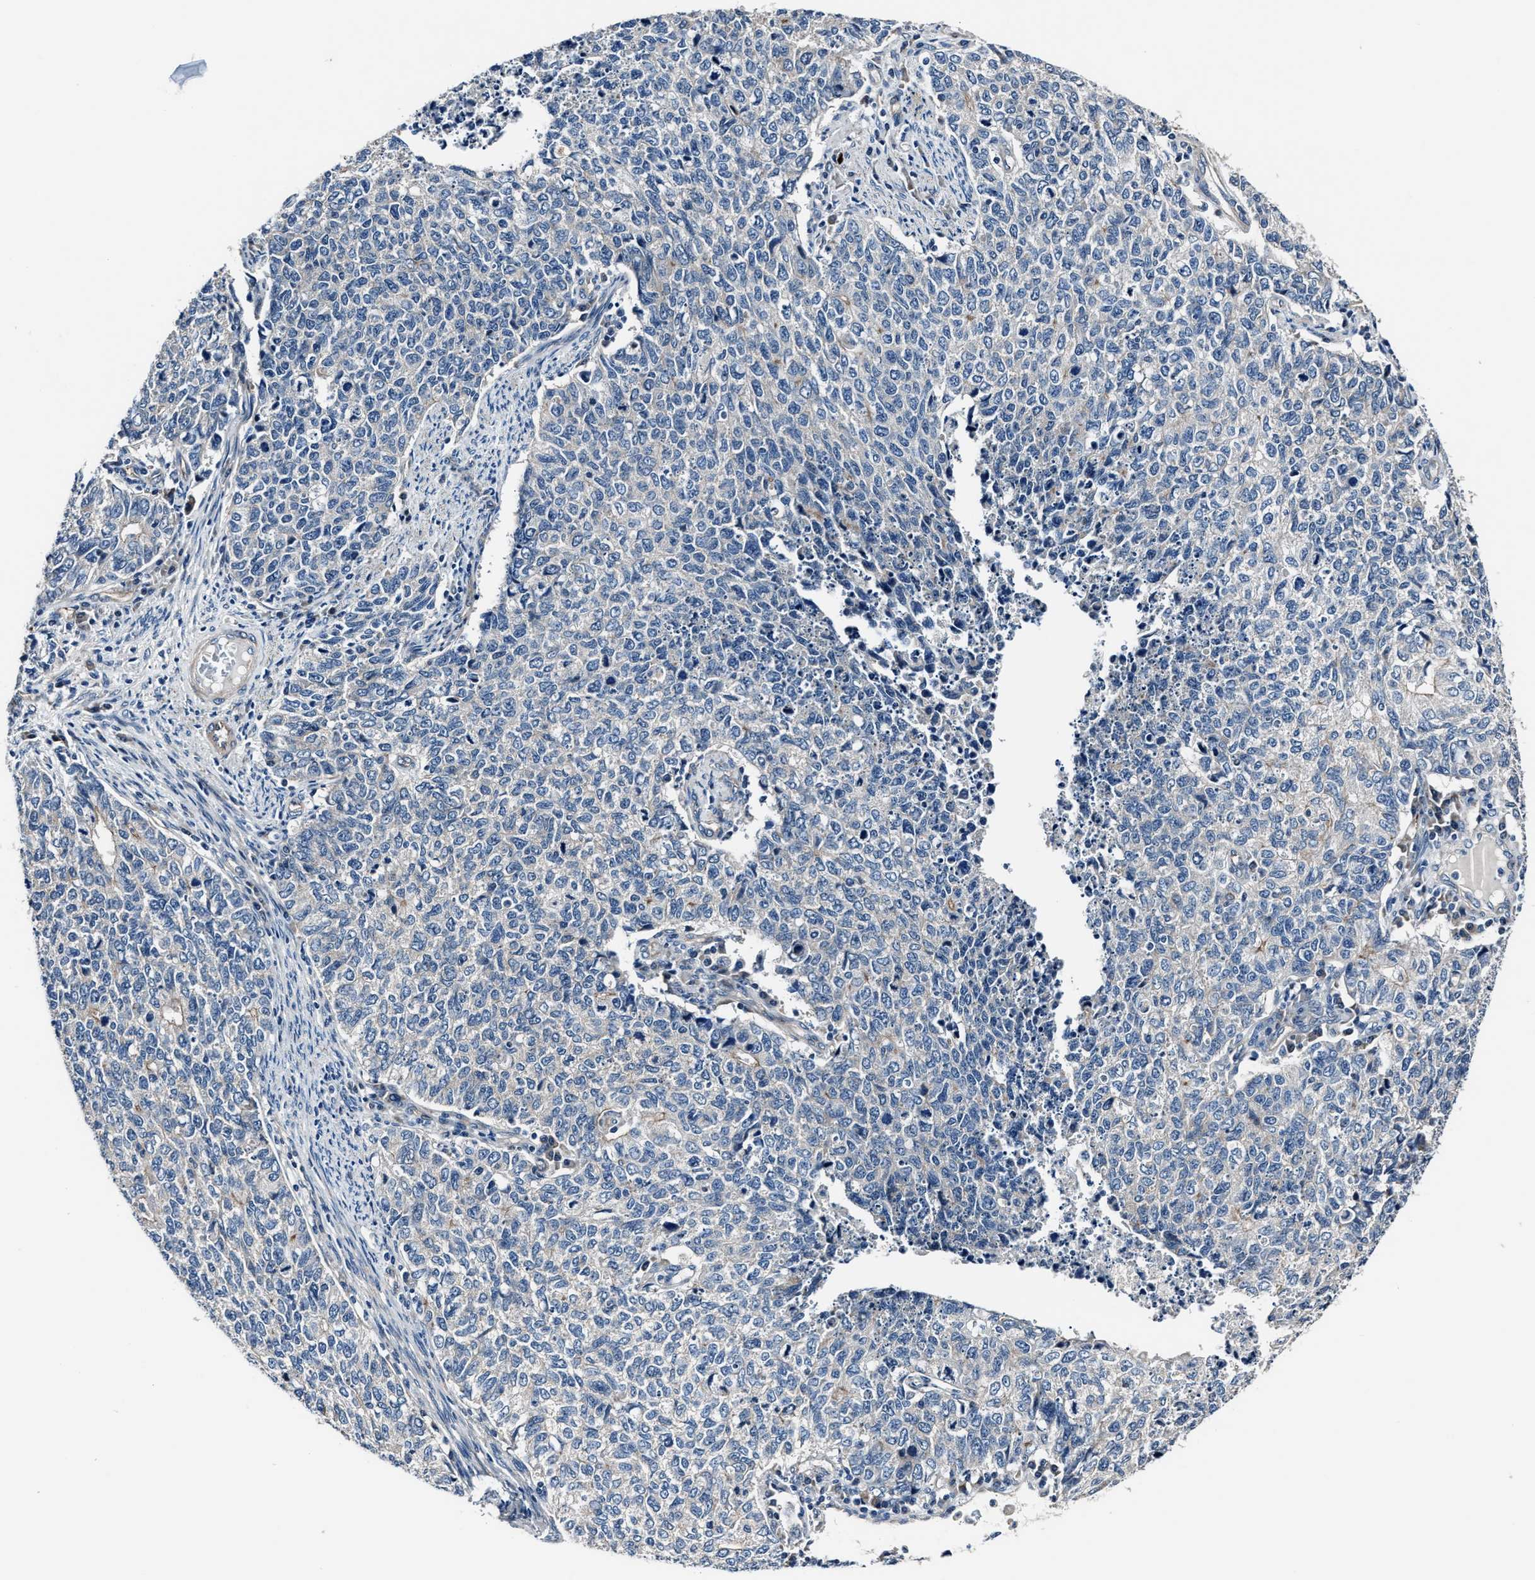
{"staining": {"intensity": "negative", "quantity": "none", "location": "none"}, "tissue": "cervical cancer", "cell_type": "Tumor cells", "image_type": "cancer", "snomed": [{"axis": "morphology", "description": "Squamous cell carcinoma, NOS"}, {"axis": "topography", "description": "Cervix"}], "caption": "A high-resolution micrograph shows immunohistochemistry staining of cervical cancer (squamous cell carcinoma), which exhibits no significant positivity in tumor cells.", "gene": "MPDZ", "patient": {"sex": "female", "age": 63}}